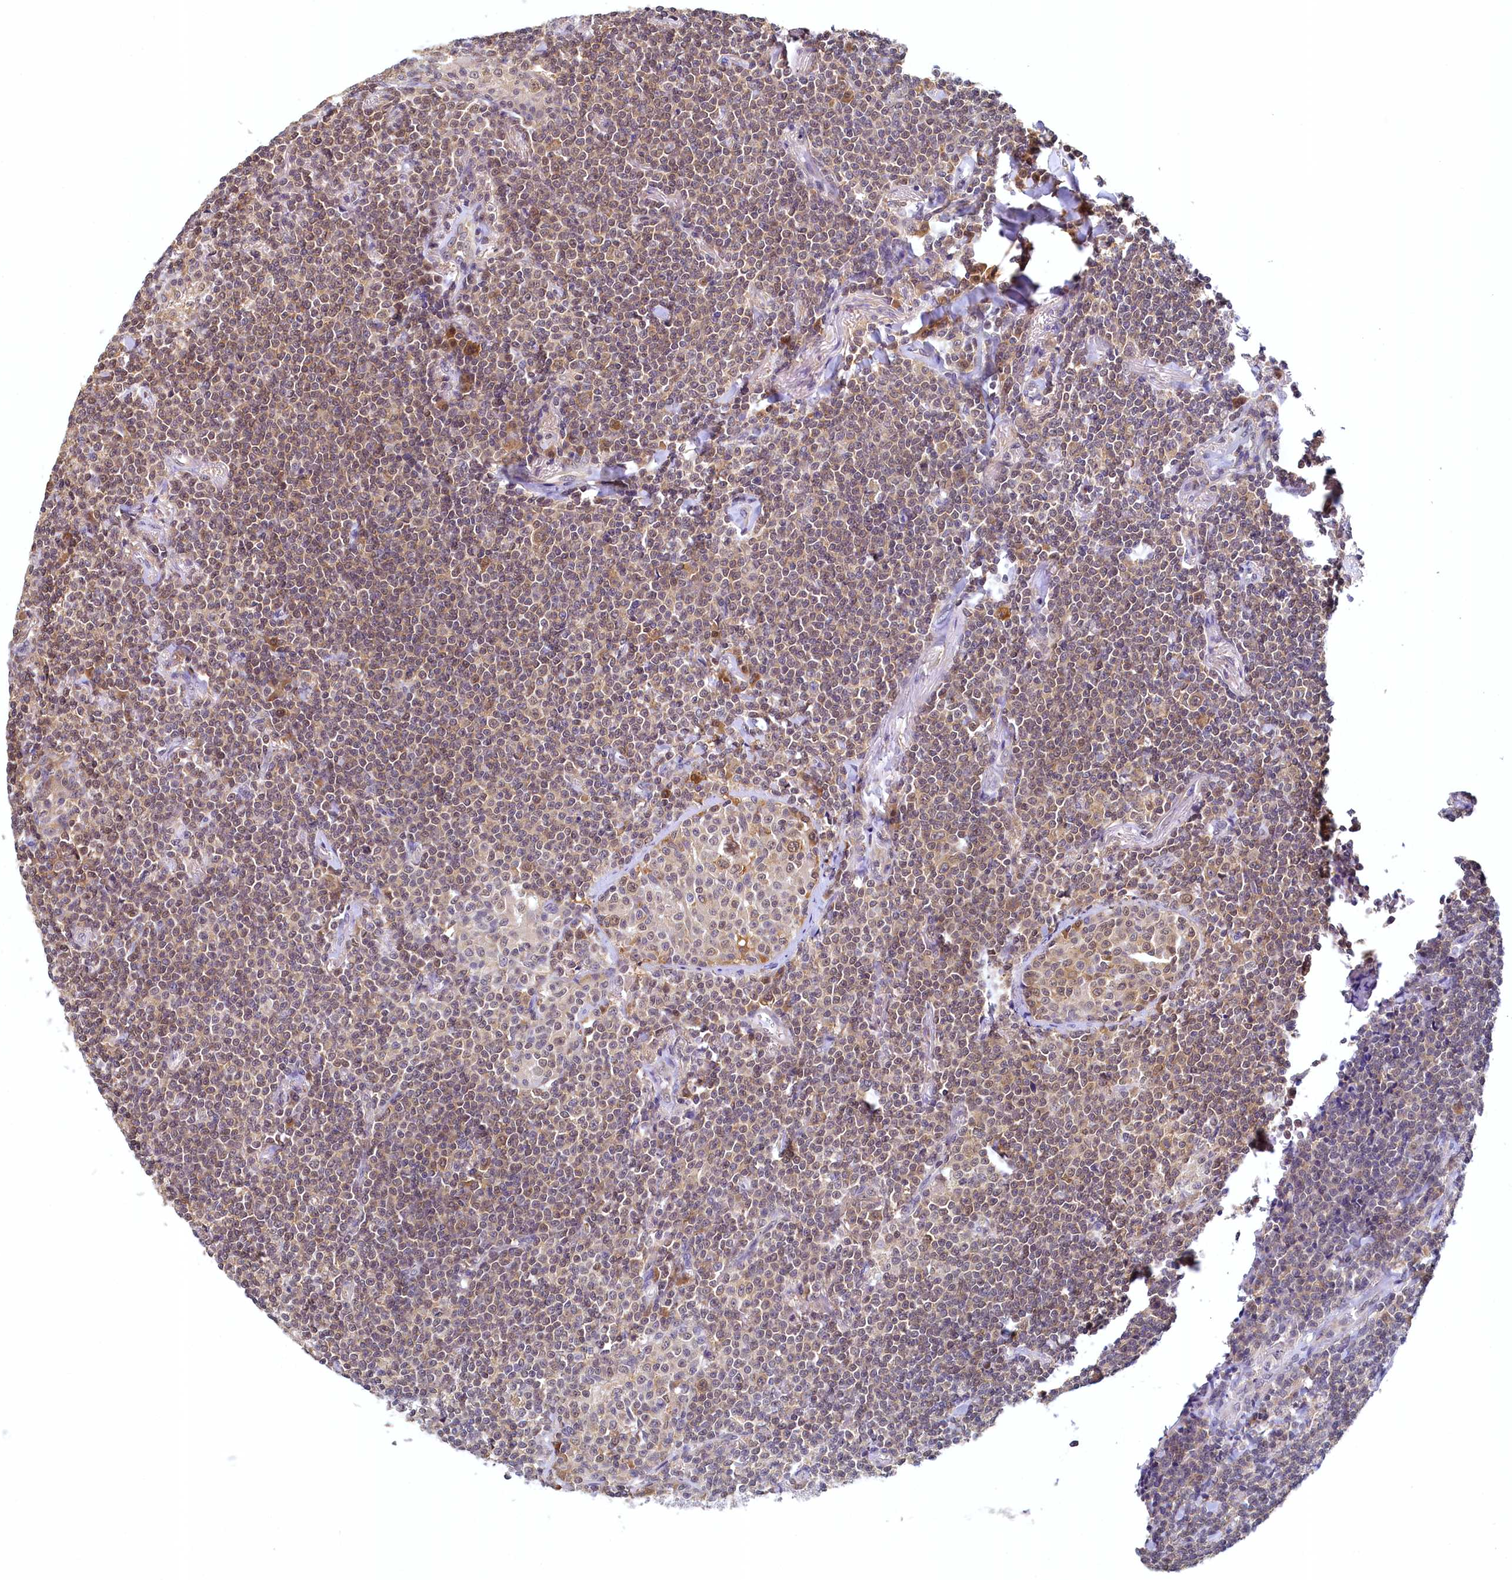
{"staining": {"intensity": "moderate", "quantity": ">75%", "location": "cytoplasmic/membranous"}, "tissue": "lymphoma", "cell_type": "Tumor cells", "image_type": "cancer", "snomed": [{"axis": "morphology", "description": "Malignant lymphoma, non-Hodgkin's type, Low grade"}, {"axis": "topography", "description": "Lung"}], "caption": "An immunohistochemistry image of tumor tissue is shown. Protein staining in brown labels moderate cytoplasmic/membranous positivity in malignant lymphoma, non-Hodgkin's type (low-grade) within tumor cells.", "gene": "PAAF1", "patient": {"sex": "female", "age": 71}}